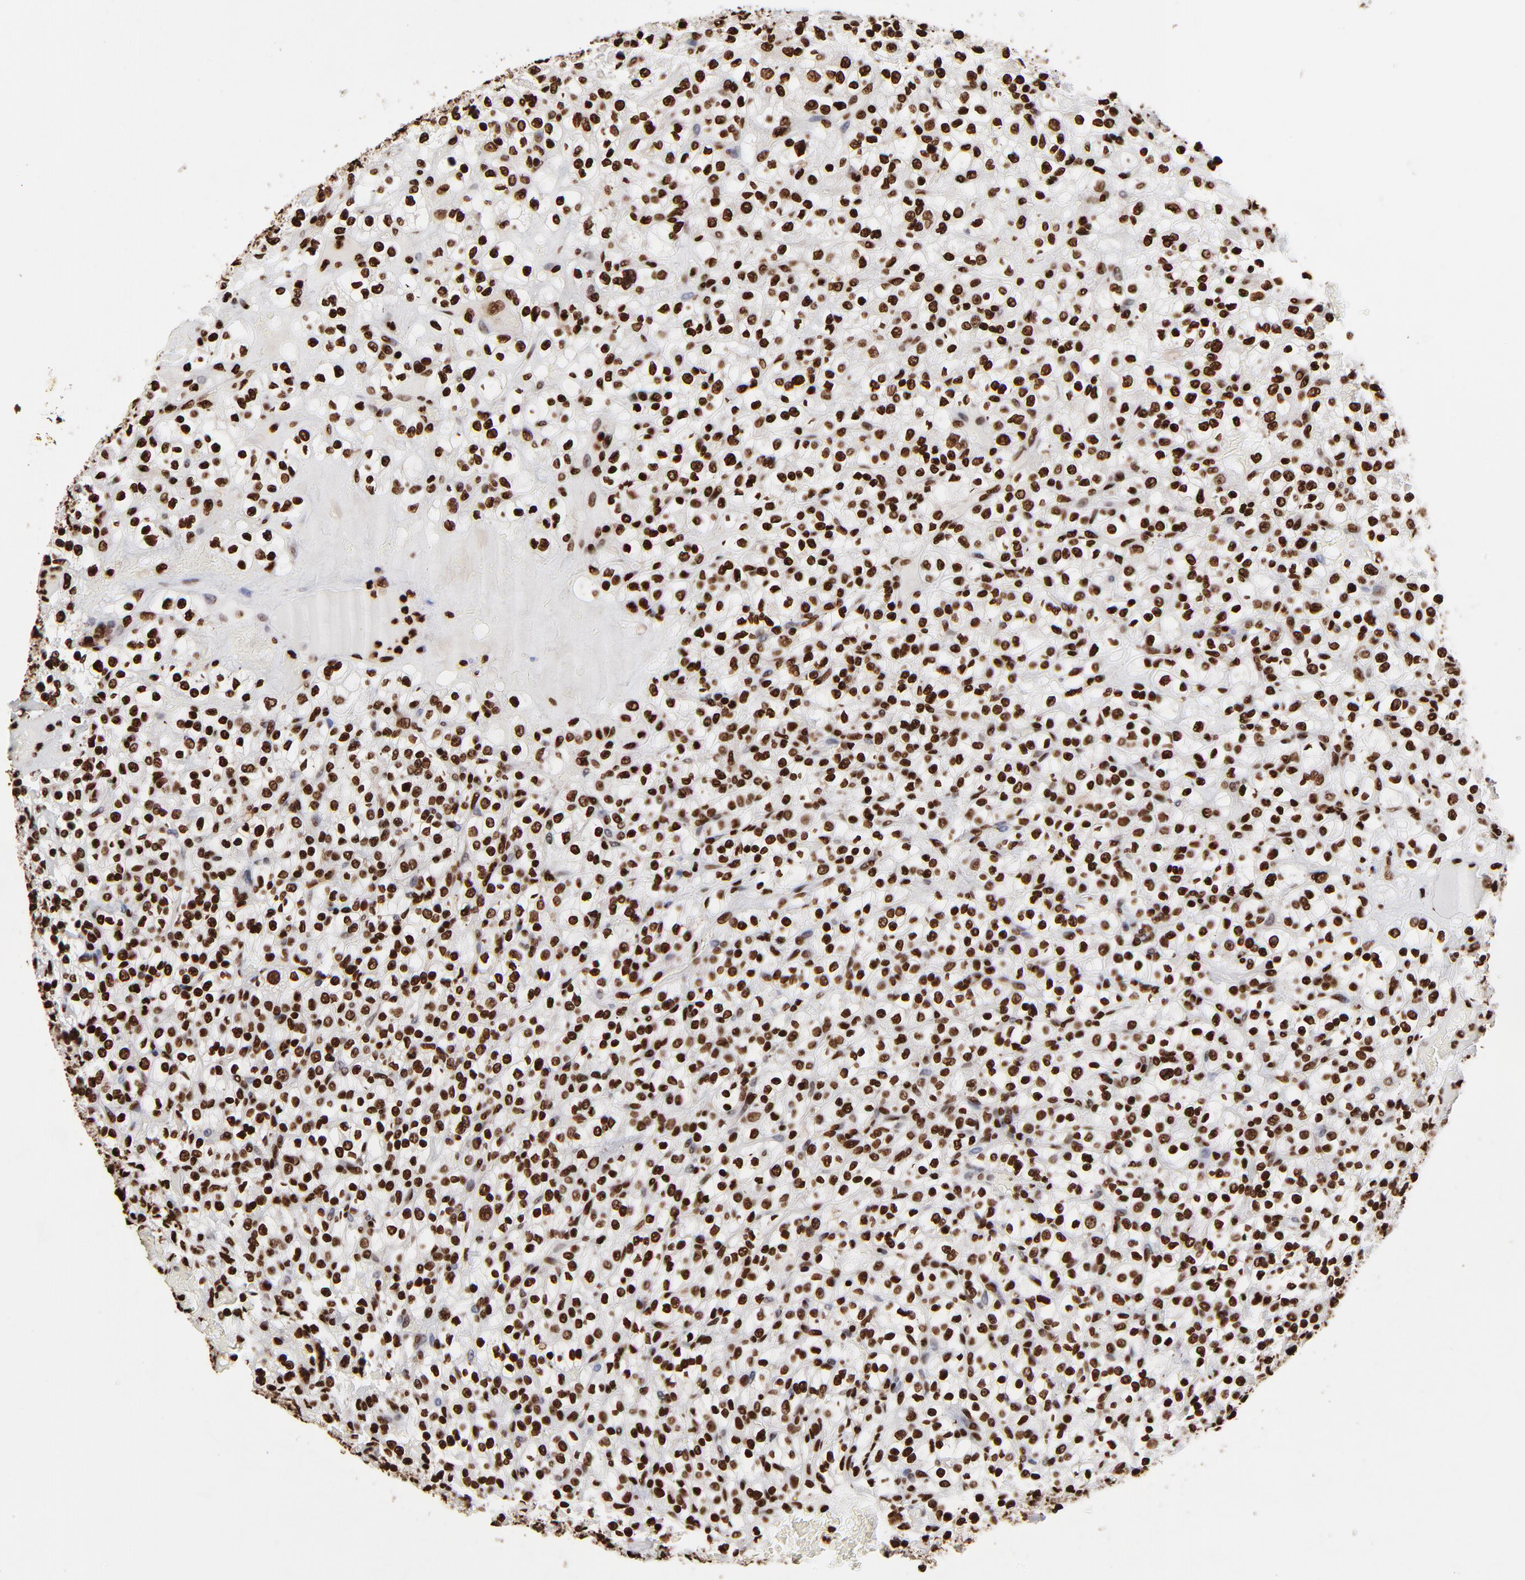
{"staining": {"intensity": "strong", "quantity": ">75%", "location": "nuclear"}, "tissue": "renal cancer", "cell_type": "Tumor cells", "image_type": "cancer", "snomed": [{"axis": "morphology", "description": "Normal tissue, NOS"}, {"axis": "morphology", "description": "Adenocarcinoma, NOS"}, {"axis": "topography", "description": "Kidney"}], "caption": "Renal cancer (adenocarcinoma) was stained to show a protein in brown. There is high levels of strong nuclear staining in about >75% of tumor cells.", "gene": "ZNF544", "patient": {"sex": "female", "age": 72}}